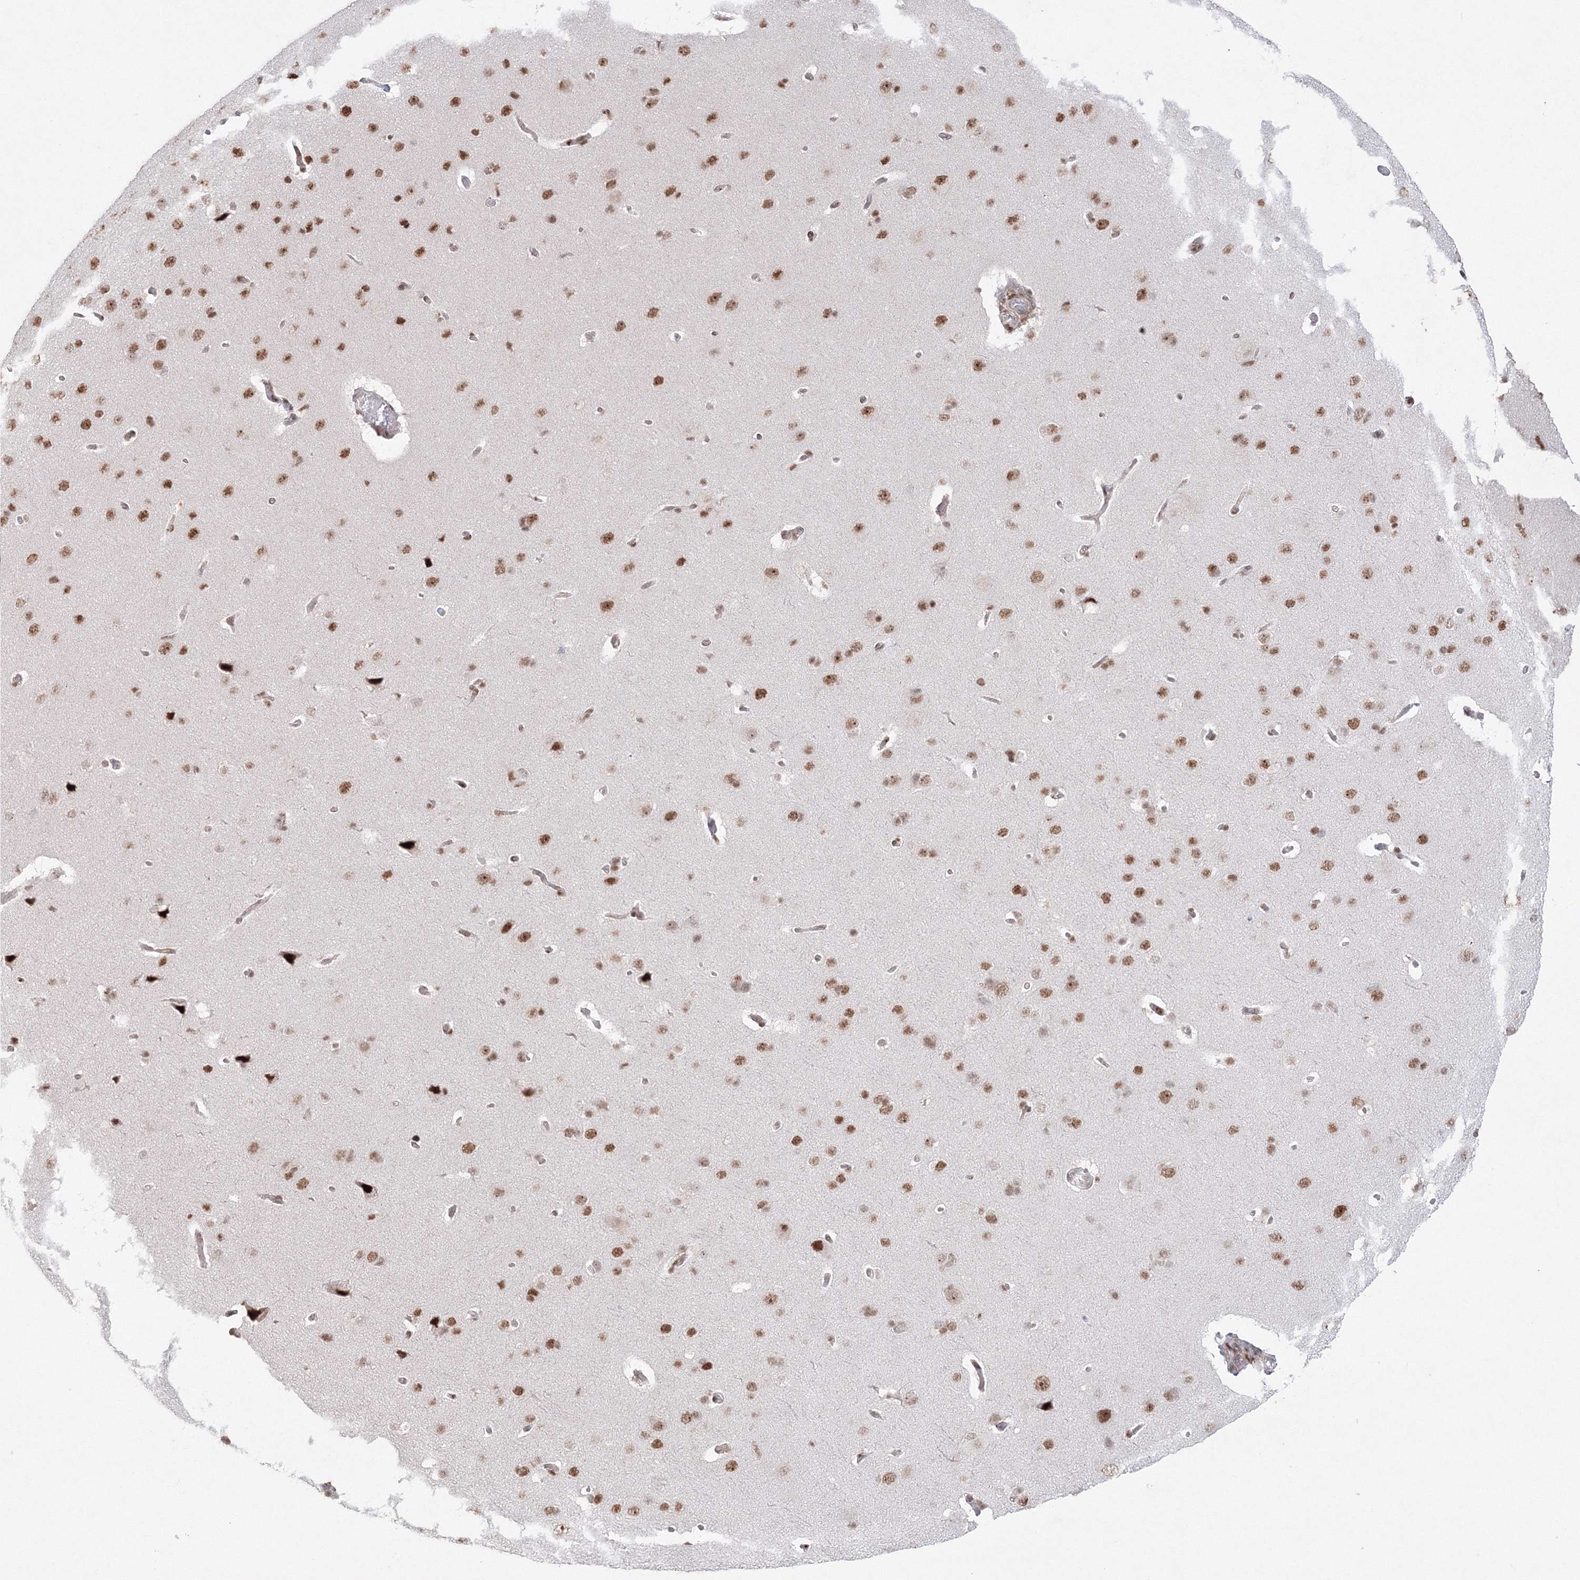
{"staining": {"intensity": "weak", "quantity": "25%-75%", "location": "nuclear"}, "tissue": "cerebral cortex", "cell_type": "Endothelial cells", "image_type": "normal", "snomed": [{"axis": "morphology", "description": "Normal tissue, NOS"}, {"axis": "topography", "description": "Cerebral cortex"}], "caption": "IHC of benign human cerebral cortex reveals low levels of weak nuclear positivity in approximately 25%-75% of endothelial cells.", "gene": "LIG1", "patient": {"sex": "male", "age": 62}}